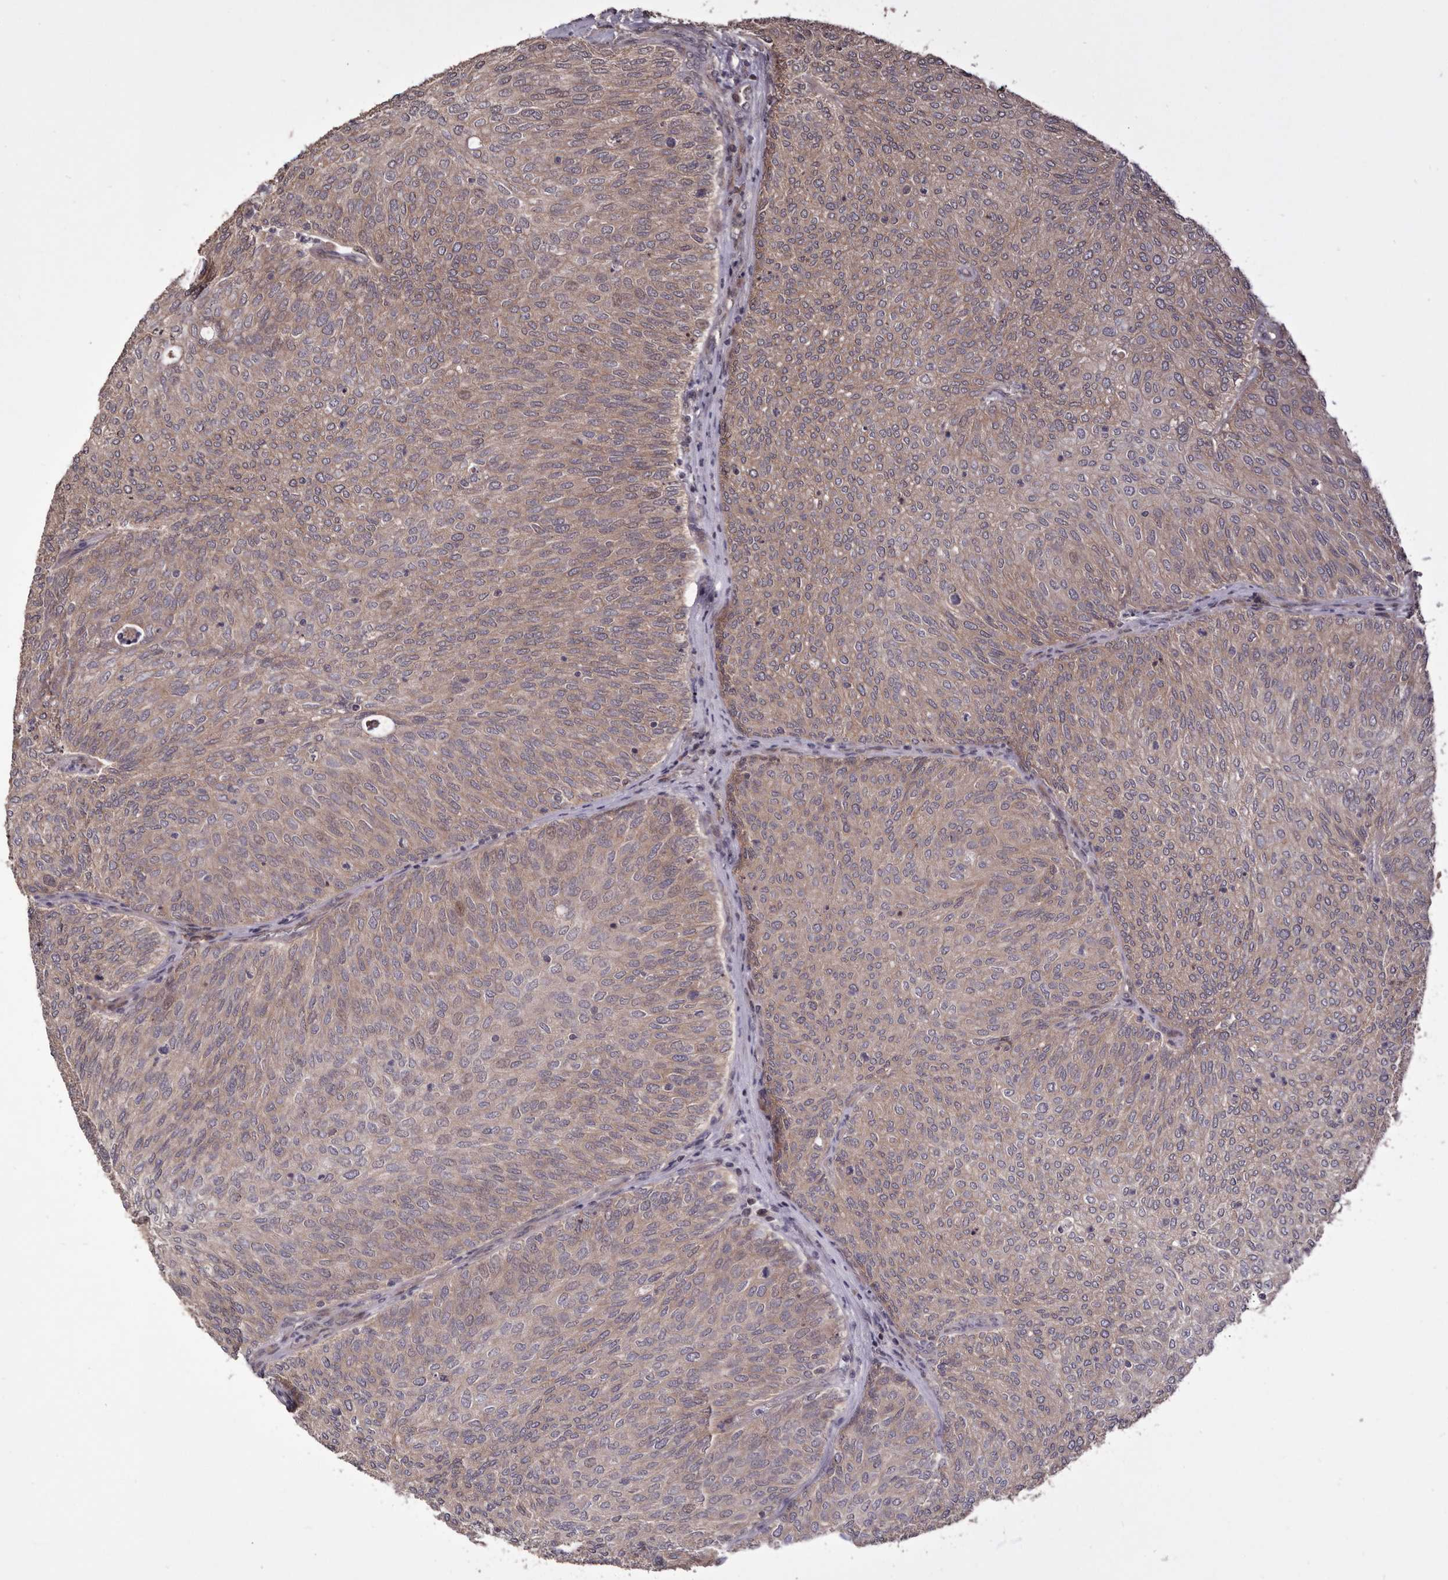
{"staining": {"intensity": "weak", "quantity": ">75%", "location": "cytoplasmic/membranous"}, "tissue": "urothelial cancer", "cell_type": "Tumor cells", "image_type": "cancer", "snomed": [{"axis": "morphology", "description": "Urothelial carcinoma, Low grade"}, {"axis": "topography", "description": "Urinary bladder"}], "caption": "Brown immunohistochemical staining in urothelial cancer displays weak cytoplasmic/membranous expression in about >75% of tumor cells.", "gene": "DOP1A", "patient": {"sex": "female", "age": 79}}